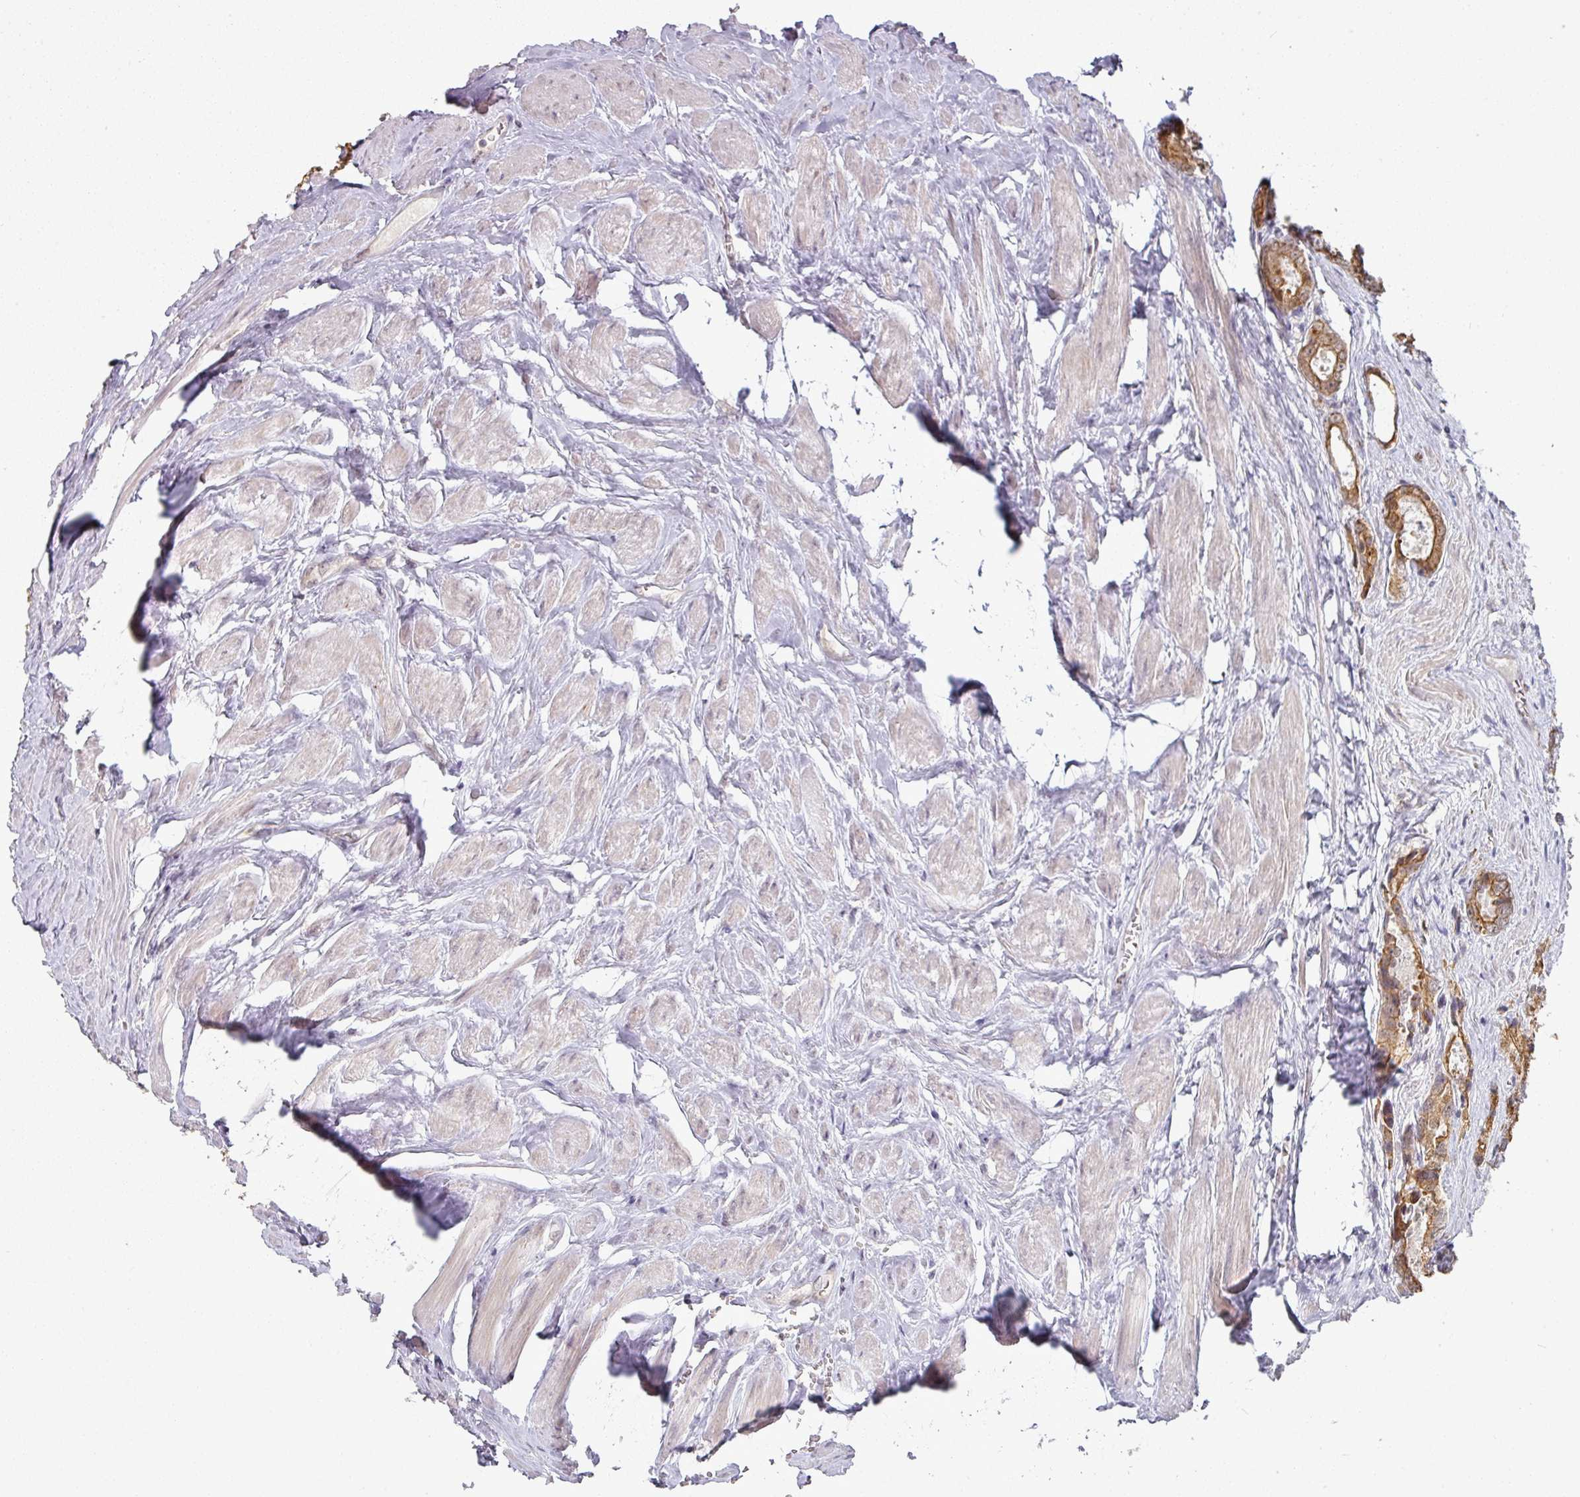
{"staining": {"intensity": "moderate", "quantity": ">75%", "location": "cytoplasmic/membranous"}, "tissue": "prostate cancer", "cell_type": "Tumor cells", "image_type": "cancer", "snomed": [{"axis": "morphology", "description": "Adenocarcinoma, Low grade"}, {"axis": "topography", "description": "Prostate"}], "caption": "The photomicrograph reveals staining of prostate cancer, revealing moderate cytoplasmic/membranous protein positivity (brown color) within tumor cells. (Brightfield microscopy of DAB IHC at high magnification).", "gene": "GTF2H3", "patient": {"sex": "male", "age": 68}}